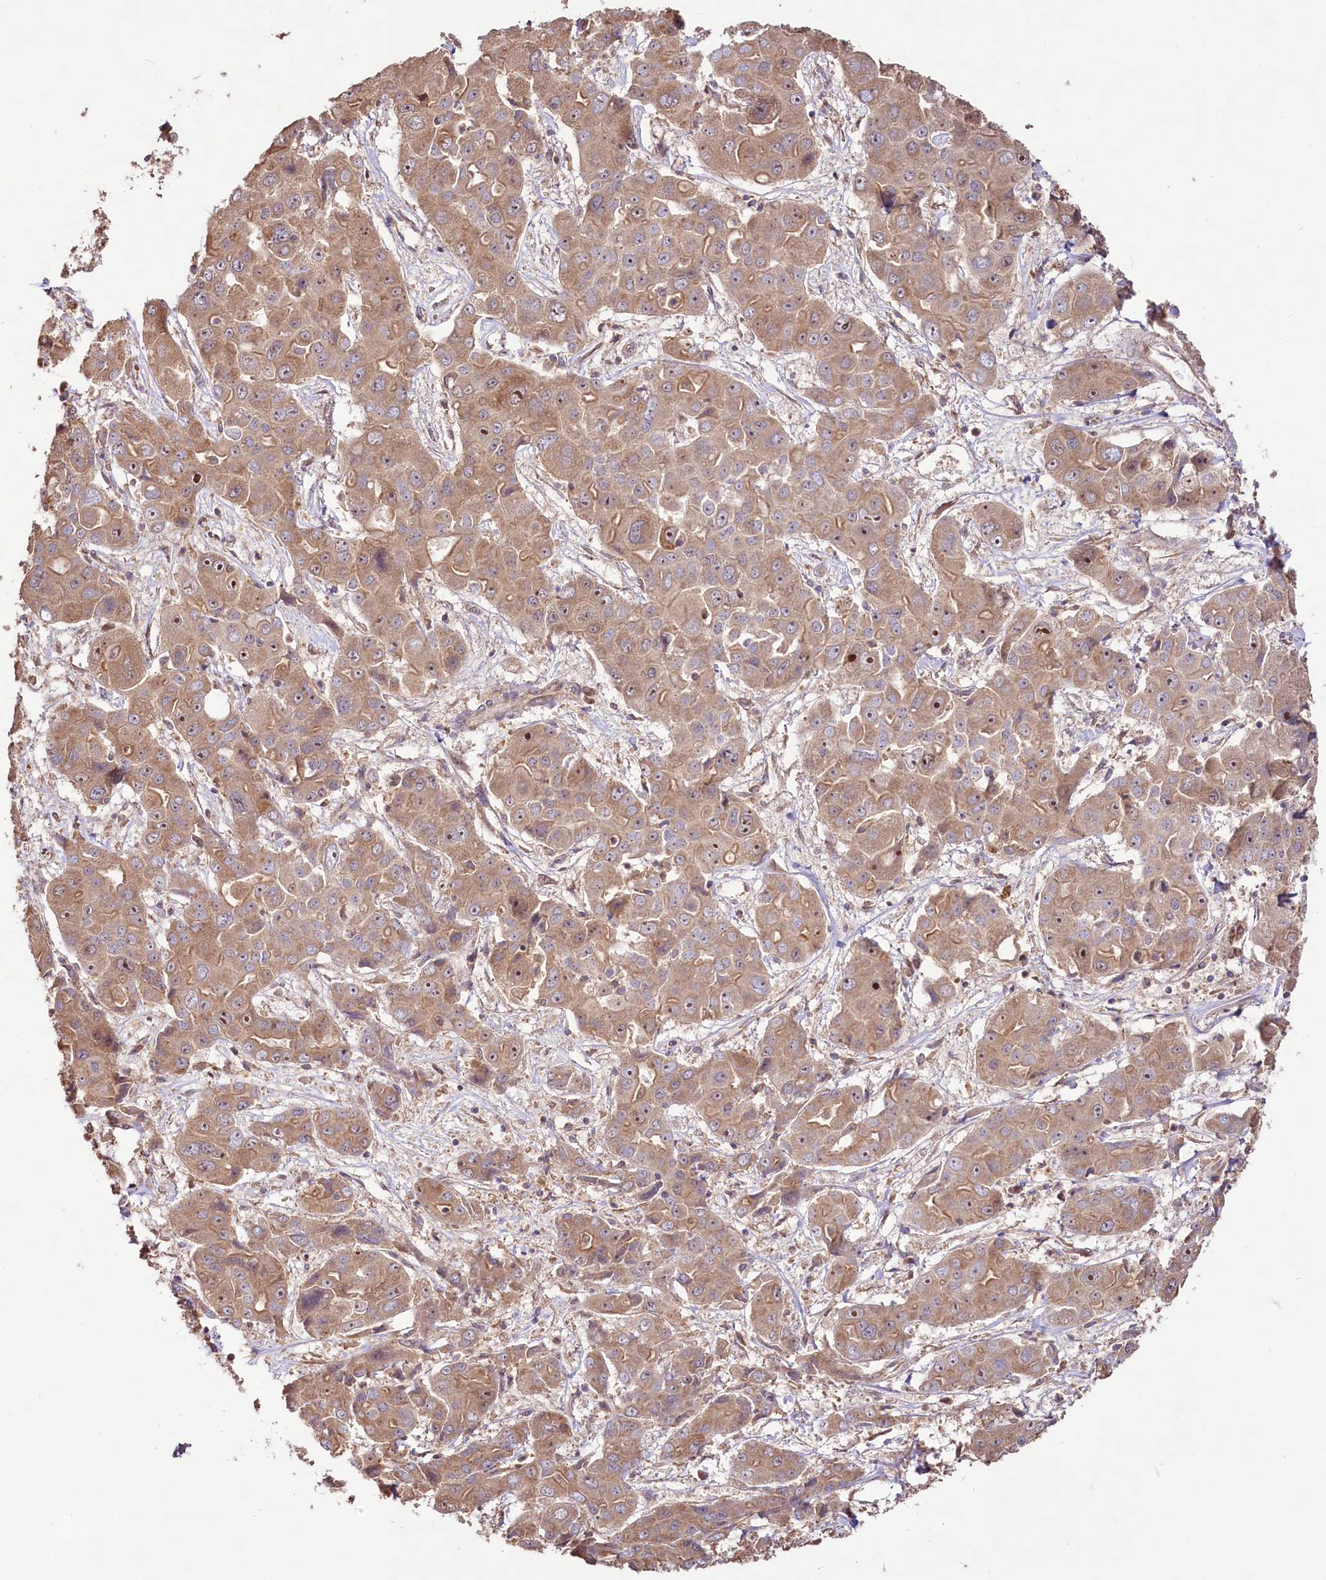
{"staining": {"intensity": "moderate", "quantity": ">75%", "location": "cytoplasmic/membranous,nuclear"}, "tissue": "liver cancer", "cell_type": "Tumor cells", "image_type": "cancer", "snomed": [{"axis": "morphology", "description": "Cholangiocarcinoma"}, {"axis": "topography", "description": "Liver"}], "caption": "This is an image of immunohistochemistry (IHC) staining of liver cancer (cholangiocarcinoma), which shows moderate staining in the cytoplasmic/membranous and nuclear of tumor cells.", "gene": "RRP8", "patient": {"sex": "male", "age": 67}}